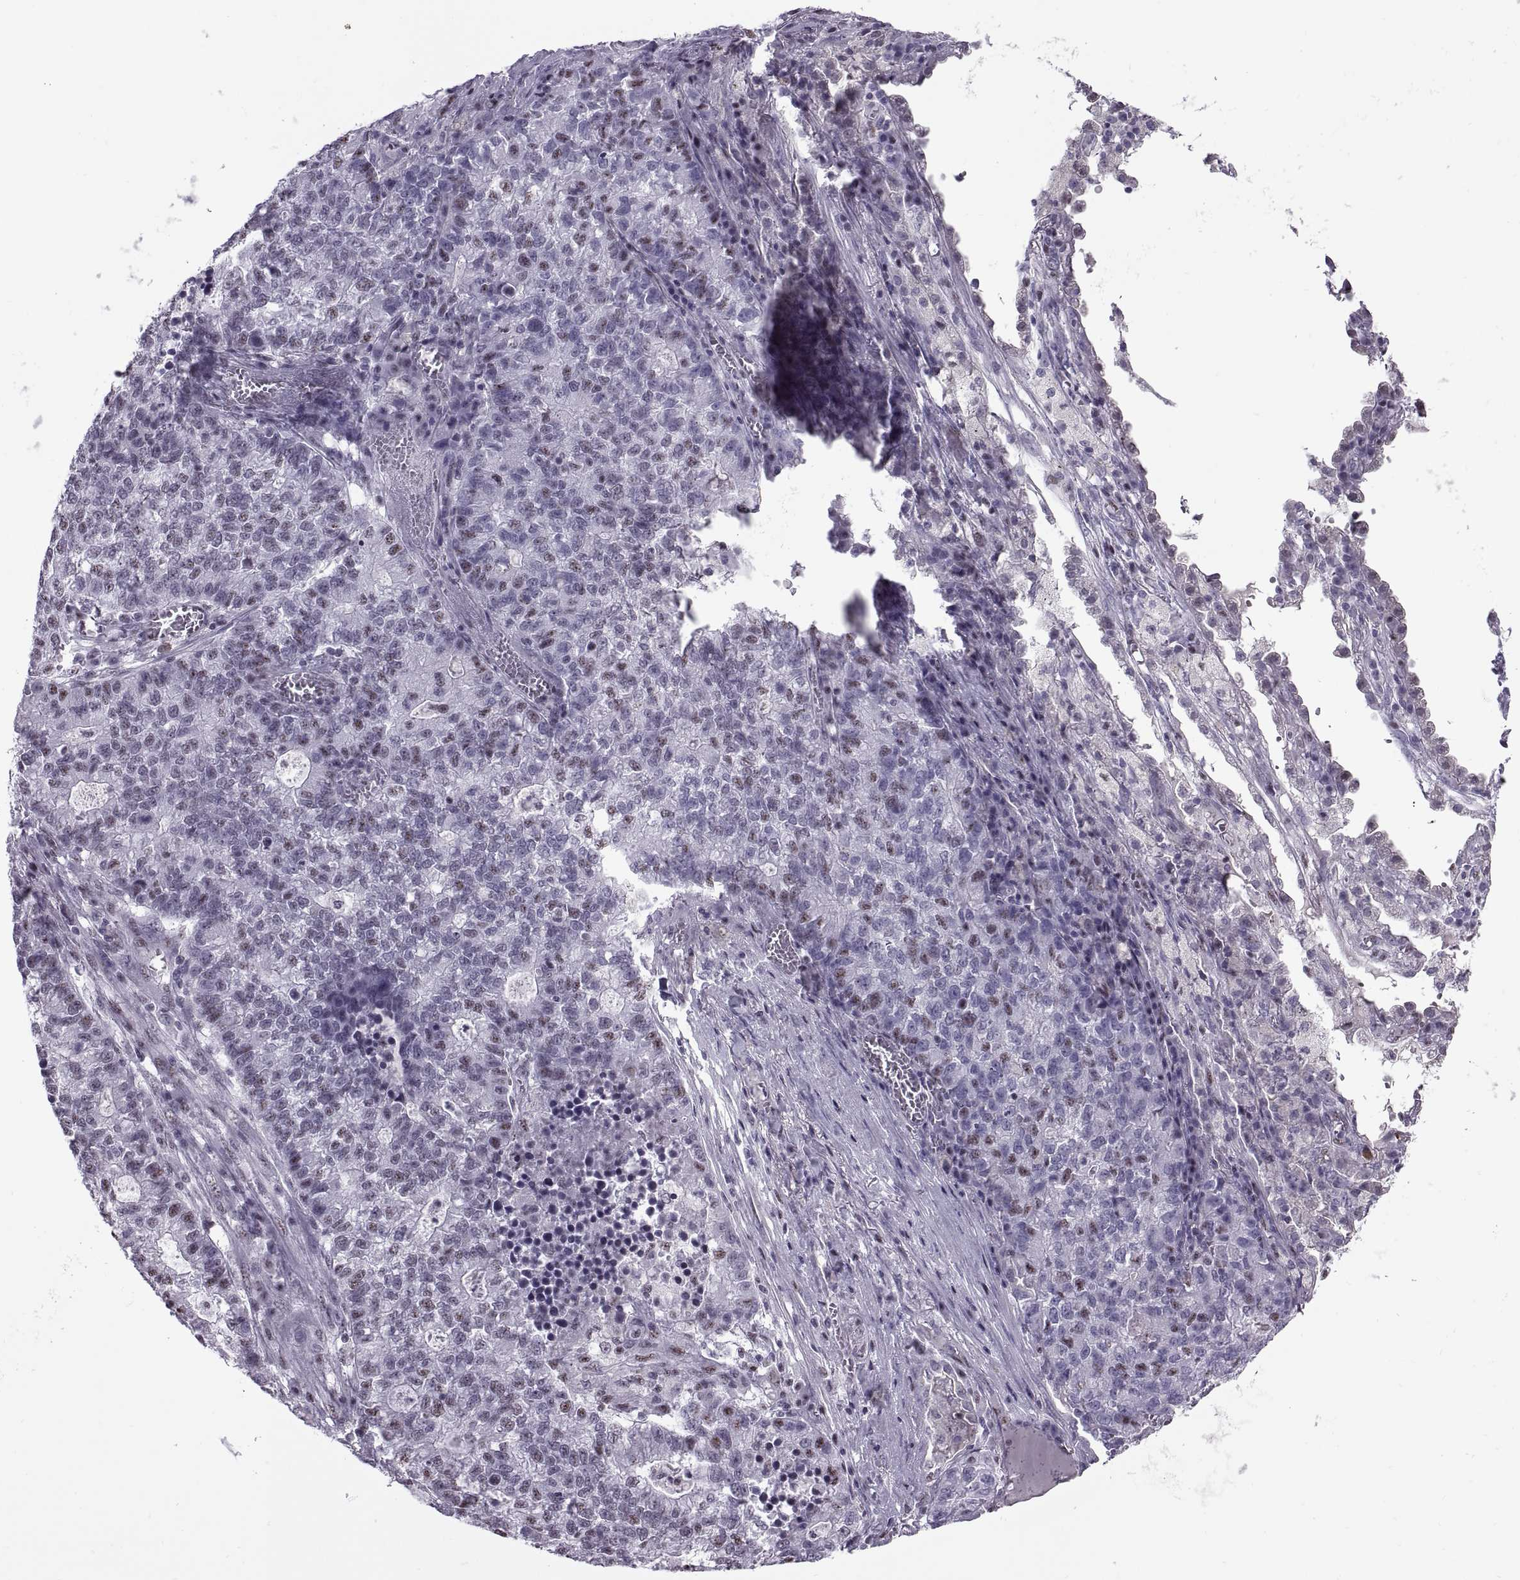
{"staining": {"intensity": "weak", "quantity": "<25%", "location": "nuclear"}, "tissue": "lung cancer", "cell_type": "Tumor cells", "image_type": "cancer", "snomed": [{"axis": "morphology", "description": "Adenocarcinoma, NOS"}, {"axis": "topography", "description": "Lung"}], "caption": "IHC micrograph of human lung cancer (adenocarcinoma) stained for a protein (brown), which demonstrates no staining in tumor cells.", "gene": "MAGEA4", "patient": {"sex": "male", "age": 57}}